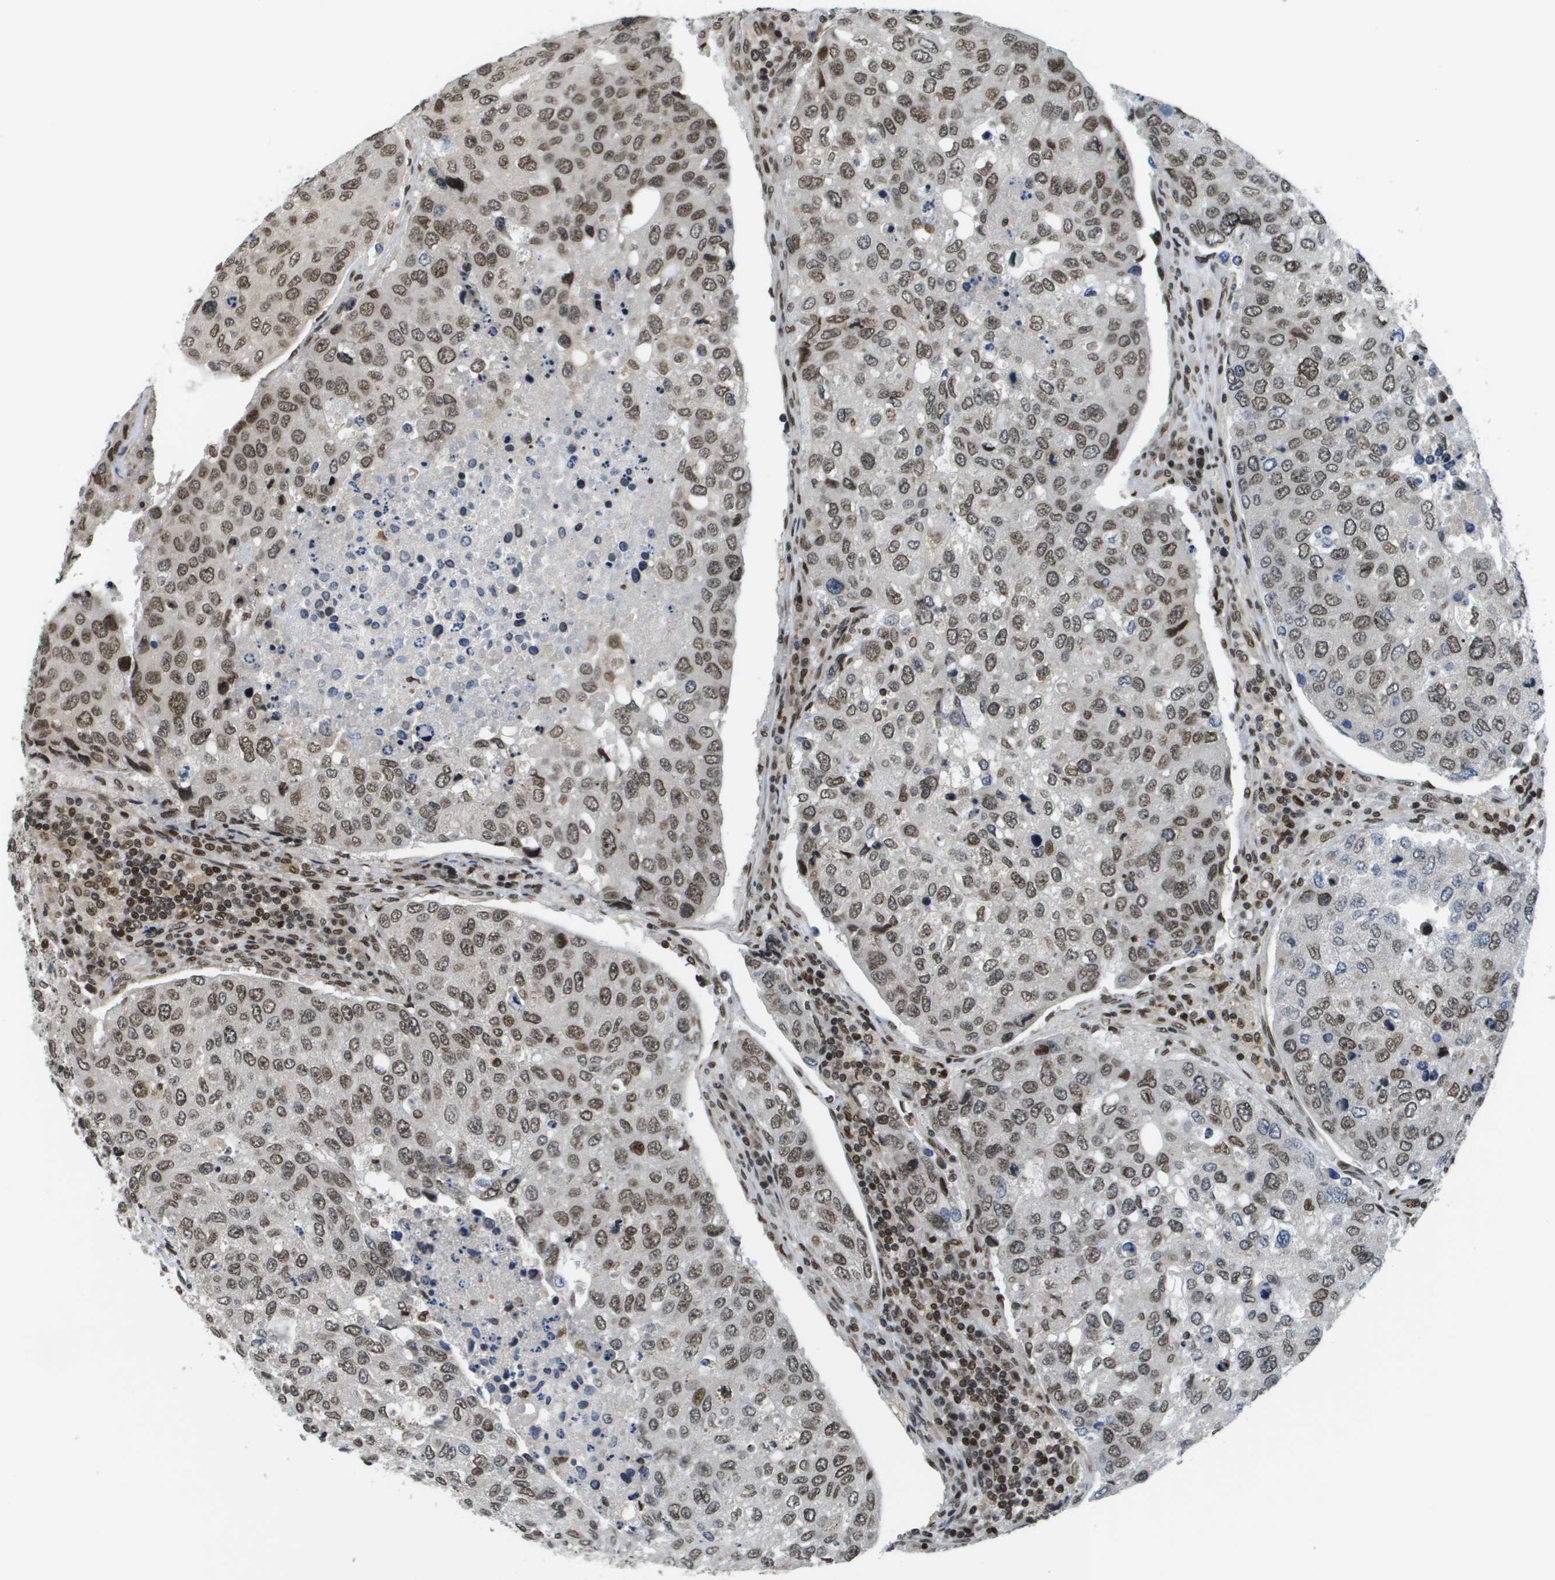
{"staining": {"intensity": "moderate", "quantity": ">75%", "location": "nuclear"}, "tissue": "urothelial cancer", "cell_type": "Tumor cells", "image_type": "cancer", "snomed": [{"axis": "morphology", "description": "Urothelial carcinoma, High grade"}, {"axis": "topography", "description": "Lymph node"}, {"axis": "topography", "description": "Urinary bladder"}], "caption": "This histopathology image displays immunohistochemistry (IHC) staining of urothelial cancer, with medium moderate nuclear staining in about >75% of tumor cells.", "gene": "RECQL4", "patient": {"sex": "male", "age": 51}}